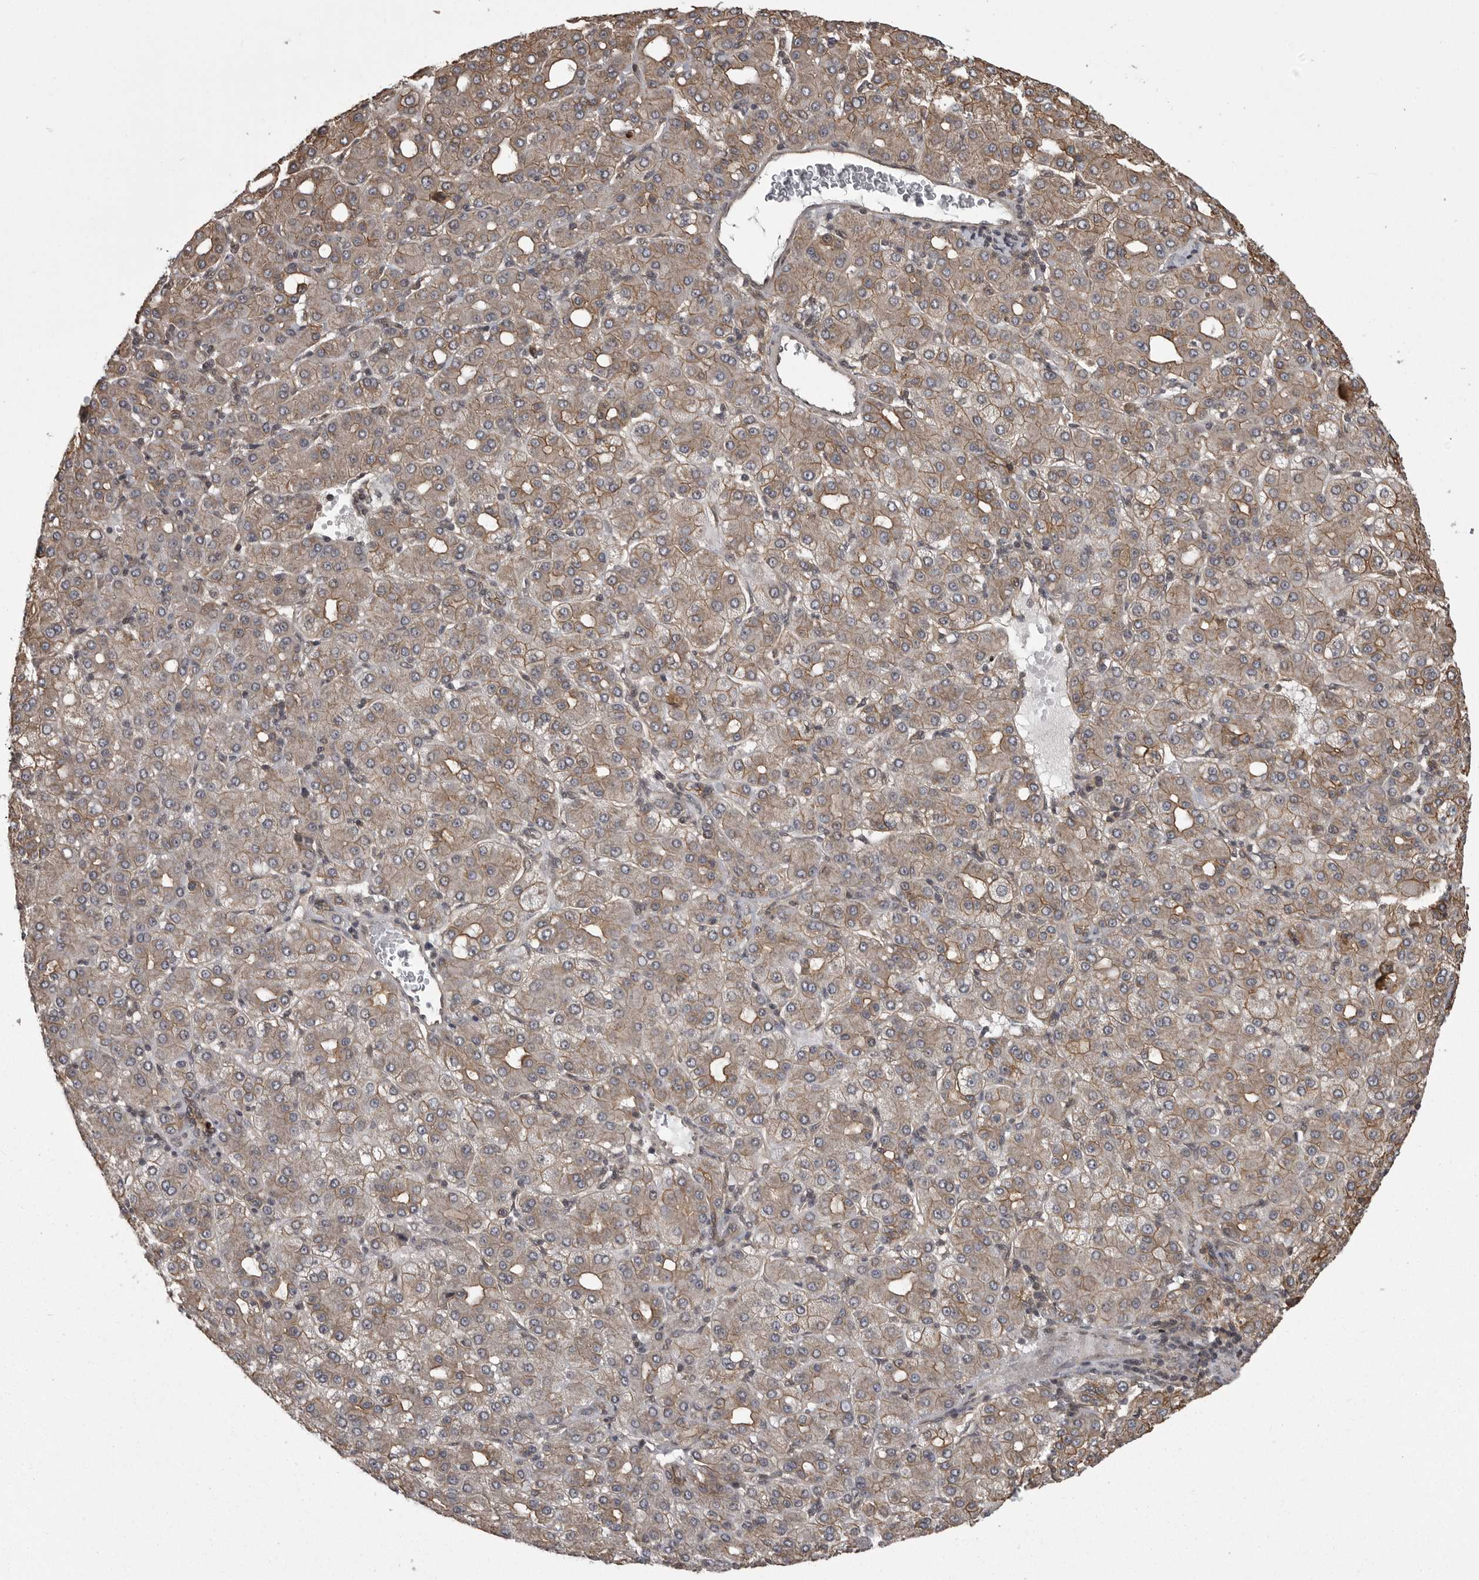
{"staining": {"intensity": "weak", "quantity": ">75%", "location": "cytoplasmic/membranous"}, "tissue": "liver cancer", "cell_type": "Tumor cells", "image_type": "cancer", "snomed": [{"axis": "morphology", "description": "Carcinoma, Hepatocellular, NOS"}, {"axis": "topography", "description": "Liver"}], "caption": "An image of liver cancer stained for a protein reveals weak cytoplasmic/membranous brown staining in tumor cells.", "gene": "DNAJC8", "patient": {"sex": "male", "age": 65}}